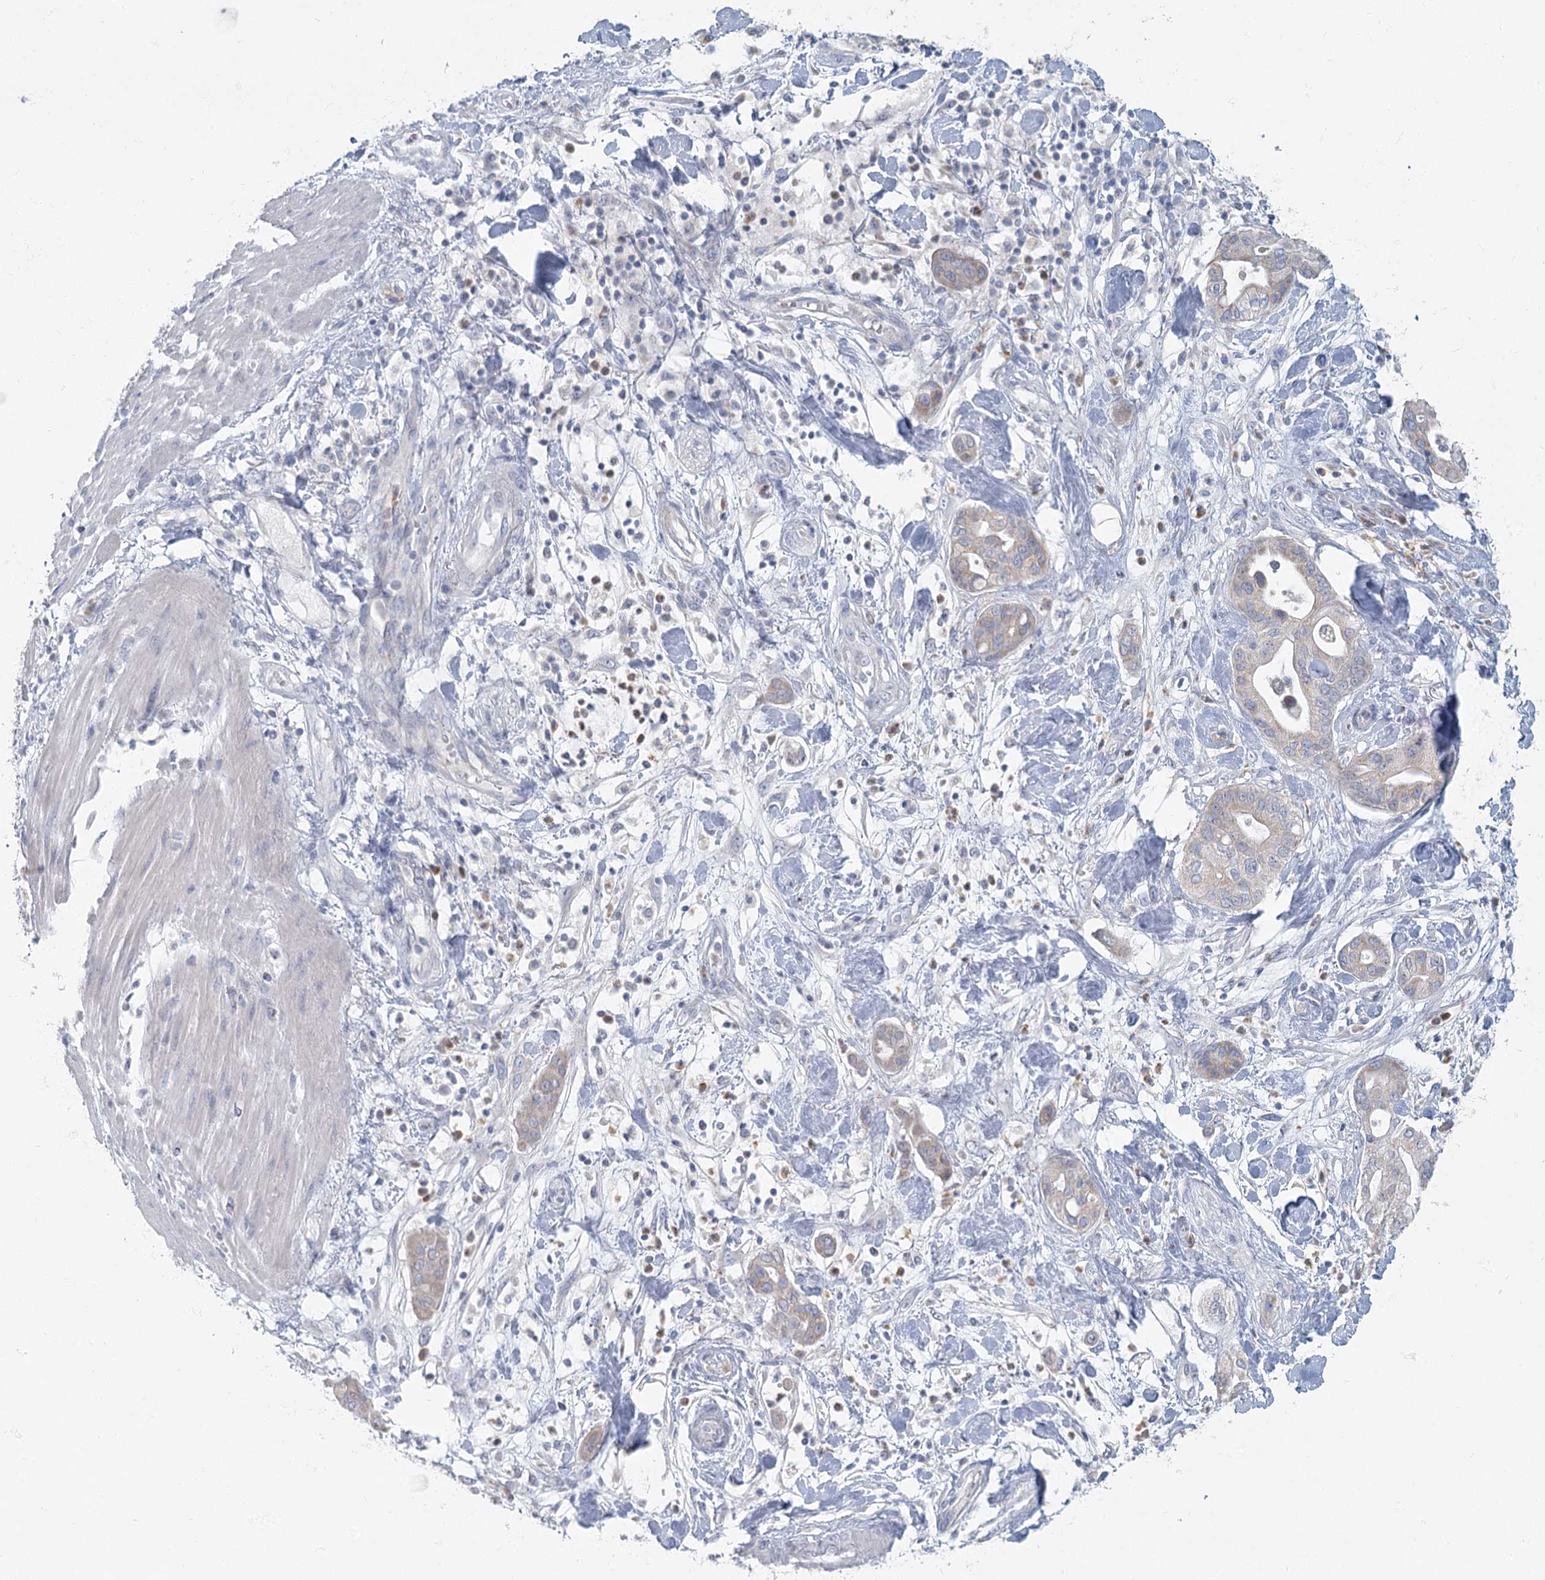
{"staining": {"intensity": "negative", "quantity": "none", "location": "none"}, "tissue": "pancreatic cancer", "cell_type": "Tumor cells", "image_type": "cancer", "snomed": [{"axis": "morphology", "description": "Adenocarcinoma, NOS"}, {"axis": "morphology", "description": "Adenocarcinoma, metastatic, NOS"}, {"axis": "topography", "description": "Lymph node"}, {"axis": "topography", "description": "Pancreas"}, {"axis": "topography", "description": "Duodenum"}], "caption": "This is an immunohistochemistry (IHC) photomicrograph of pancreatic metastatic adenocarcinoma. There is no expression in tumor cells.", "gene": "FAM110C", "patient": {"sex": "female", "age": 64}}